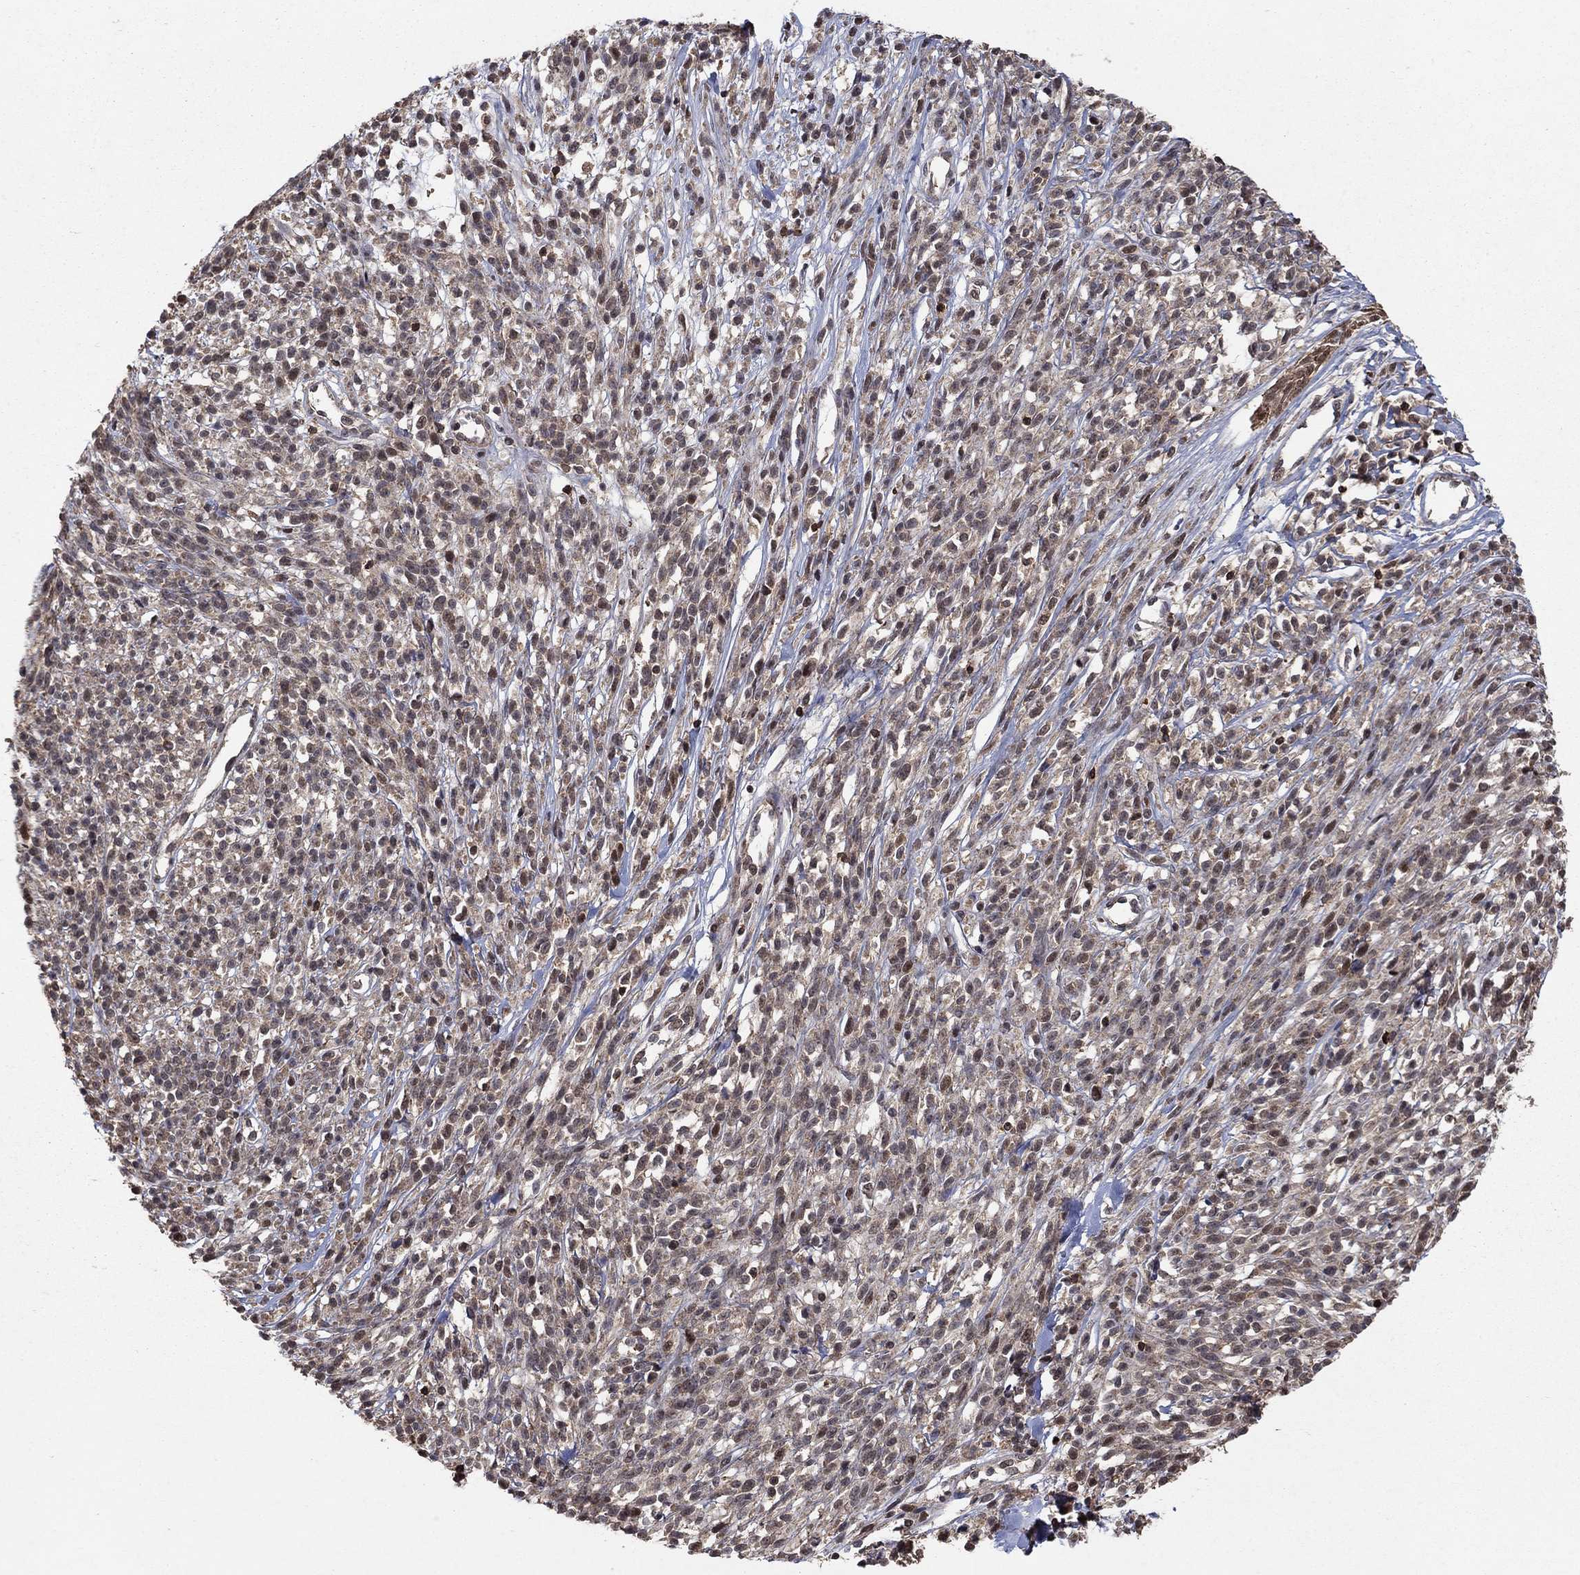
{"staining": {"intensity": "strong", "quantity": "<25%", "location": "nuclear"}, "tissue": "melanoma", "cell_type": "Tumor cells", "image_type": "cancer", "snomed": [{"axis": "morphology", "description": "Malignant melanoma, NOS"}, {"axis": "topography", "description": "Skin"}, {"axis": "topography", "description": "Skin of trunk"}], "caption": "A brown stain highlights strong nuclear positivity of a protein in human malignant melanoma tumor cells. The protein is shown in brown color, while the nuclei are stained blue.", "gene": "CCDC66", "patient": {"sex": "male", "age": 74}}